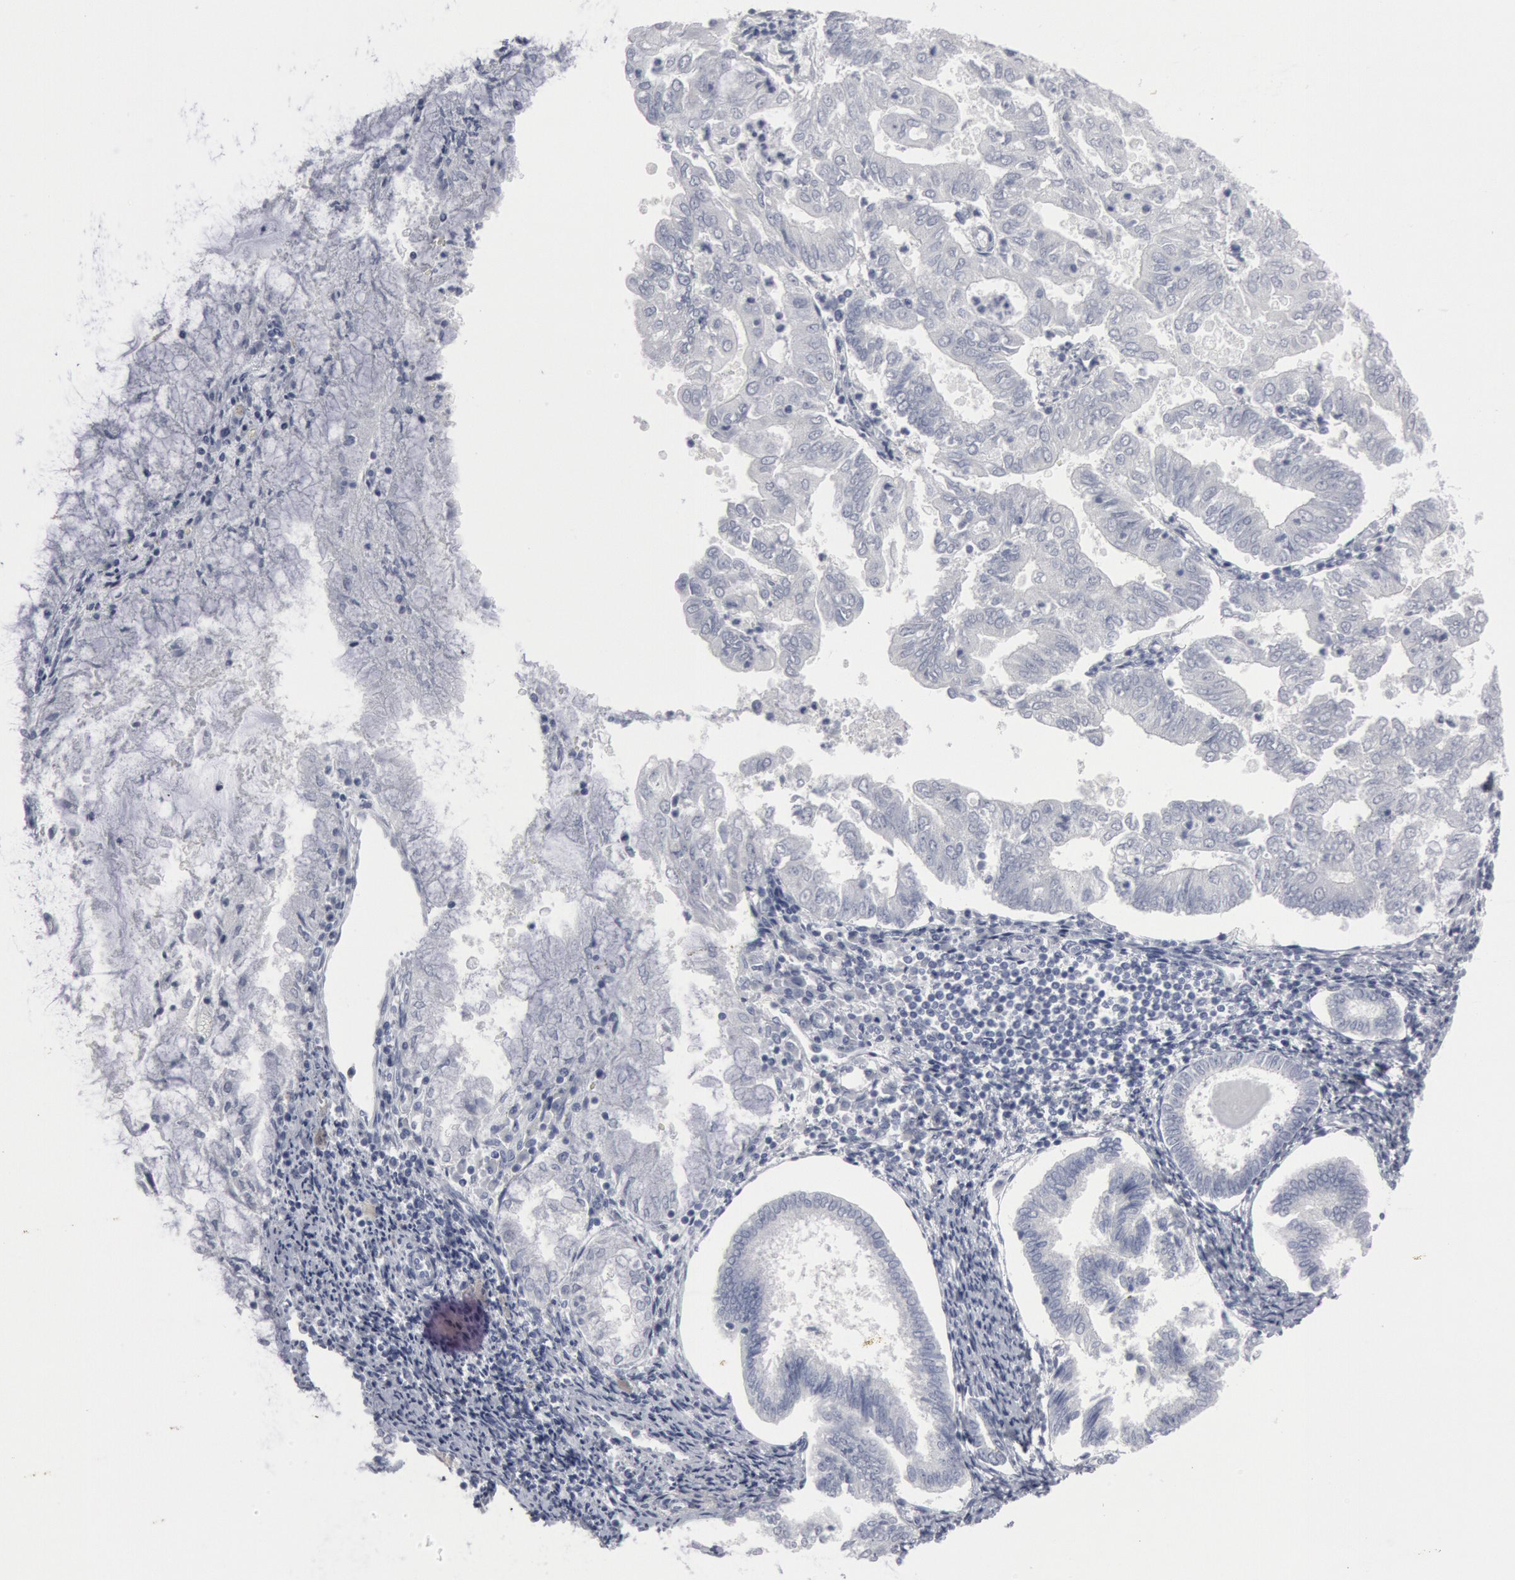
{"staining": {"intensity": "negative", "quantity": "none", "location": "none"}, "tissue": "endometrial cancer", "cell_type": "Tumor cells", "image_type": "cancer", "snomed": [{"axis": "morphology", "description": "Adenocarcinoma, NOS"}, {"axis": "topography", "description": "Endometrium"}], "caption": "This micrograph is of endometrial adenocarcinoma stained with IHC to label a protein in brown with the nuclei are counter-stained blue. There is no staining in tumor cells.", "gene": "DMC1", "patient": {"sex": "female", "age": 79}}